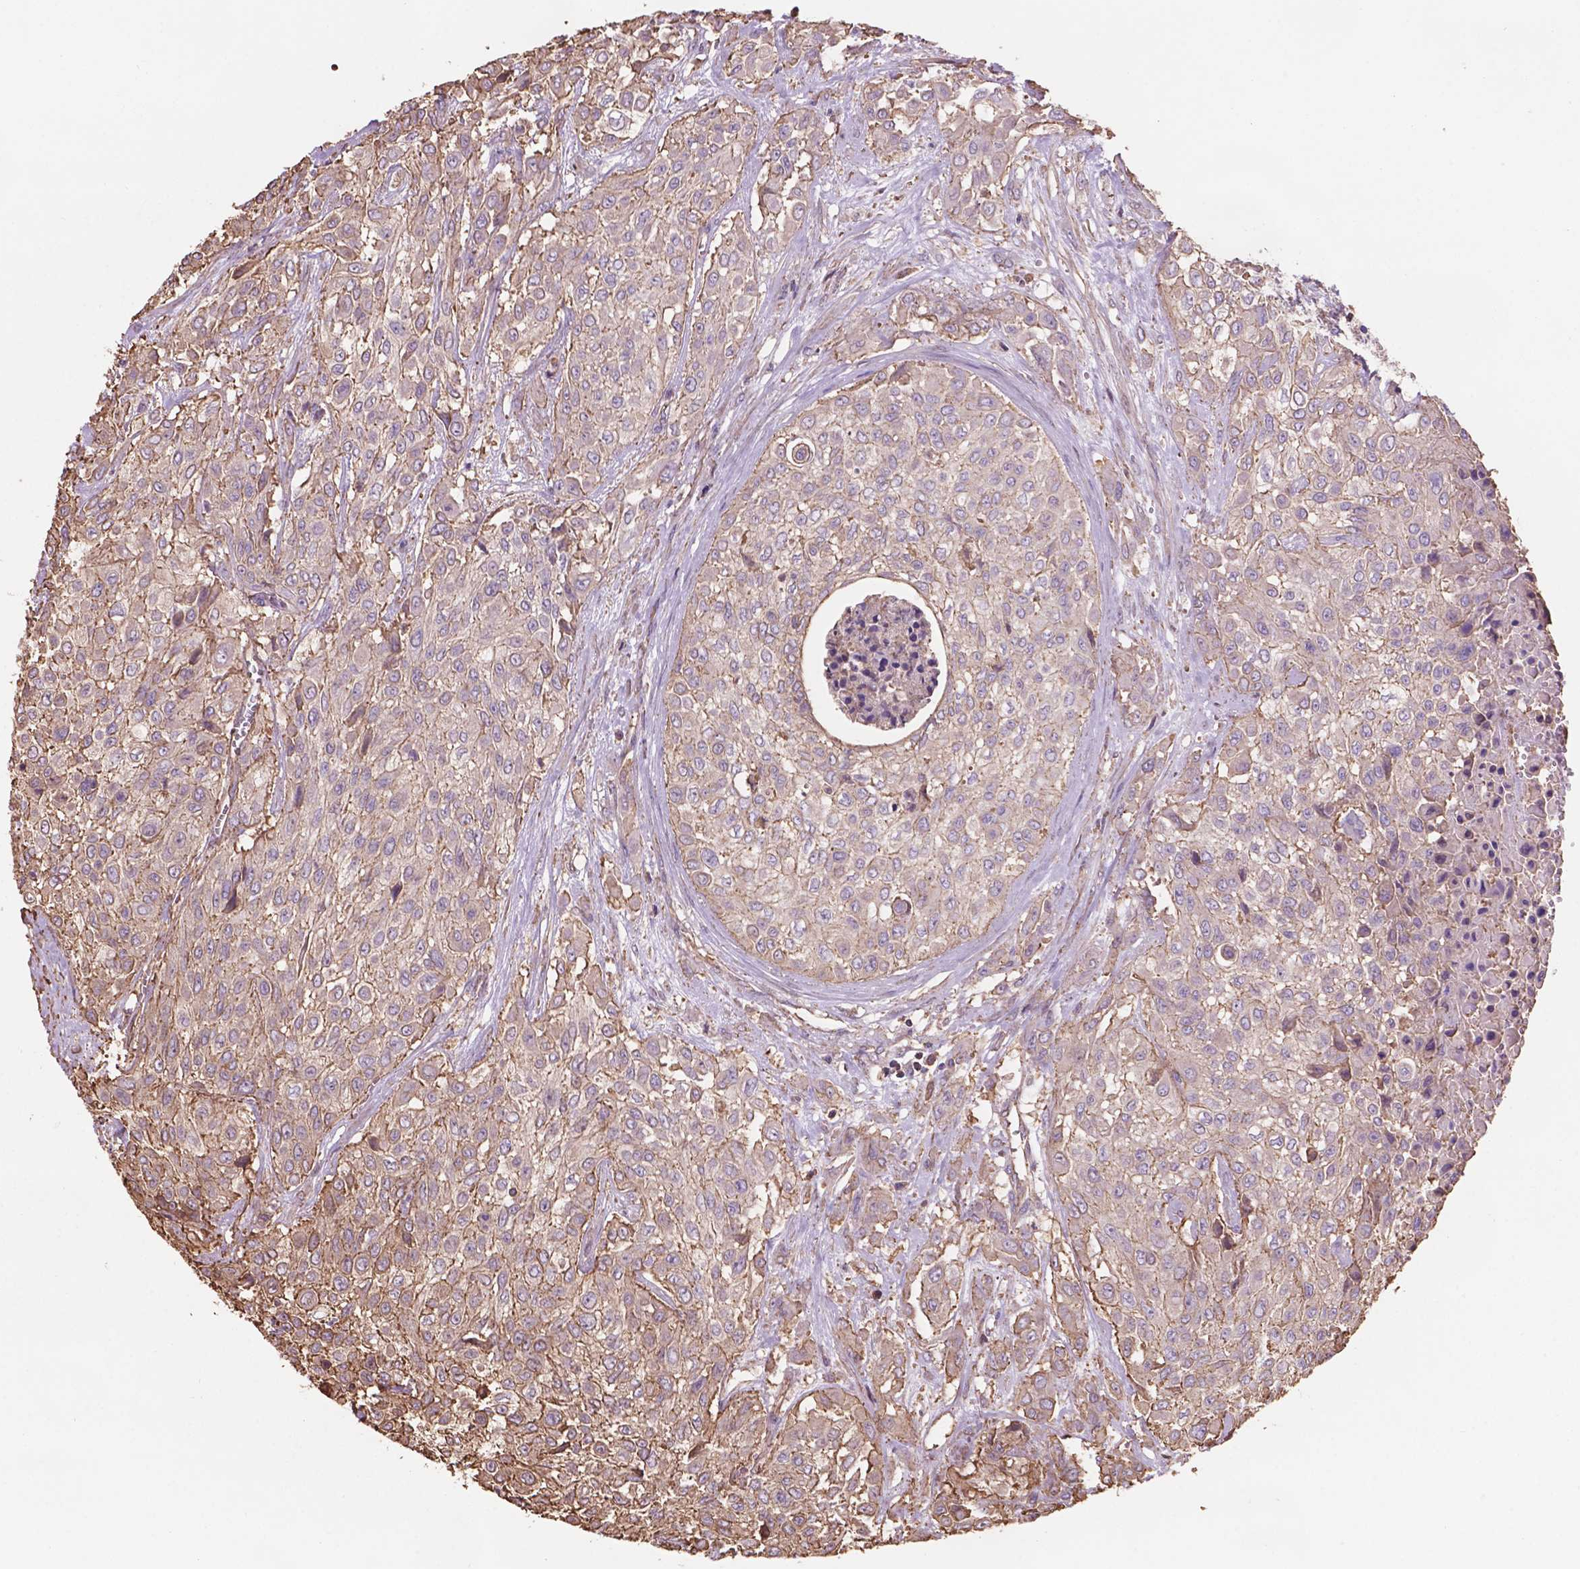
{"staining": {"intensity": "weak", "quantity": ">75%", "location": "cytoplasmic/membranous"}, "tissue": "urothelial cancer", "cell_type": "Tumor cells", "image_type": "cancer", "snomed": [{"axis": "morphology", "description": "Urothelial carcinoma, High grade"}, {"axis": "topography", "description": "Urinary bladder"}], "caption": "Immunohistochemistry image of neoplastic tissue: urothelial cancer stained using IHC demonstrates low levels of weak protein expression localized specifically in the cytoplasmic/membranous of tumor cells, appearing as a cytoplasmic/membranous brown color.", "gene": "NIPA2", "patient": {"sex": "male", "age": 57}}